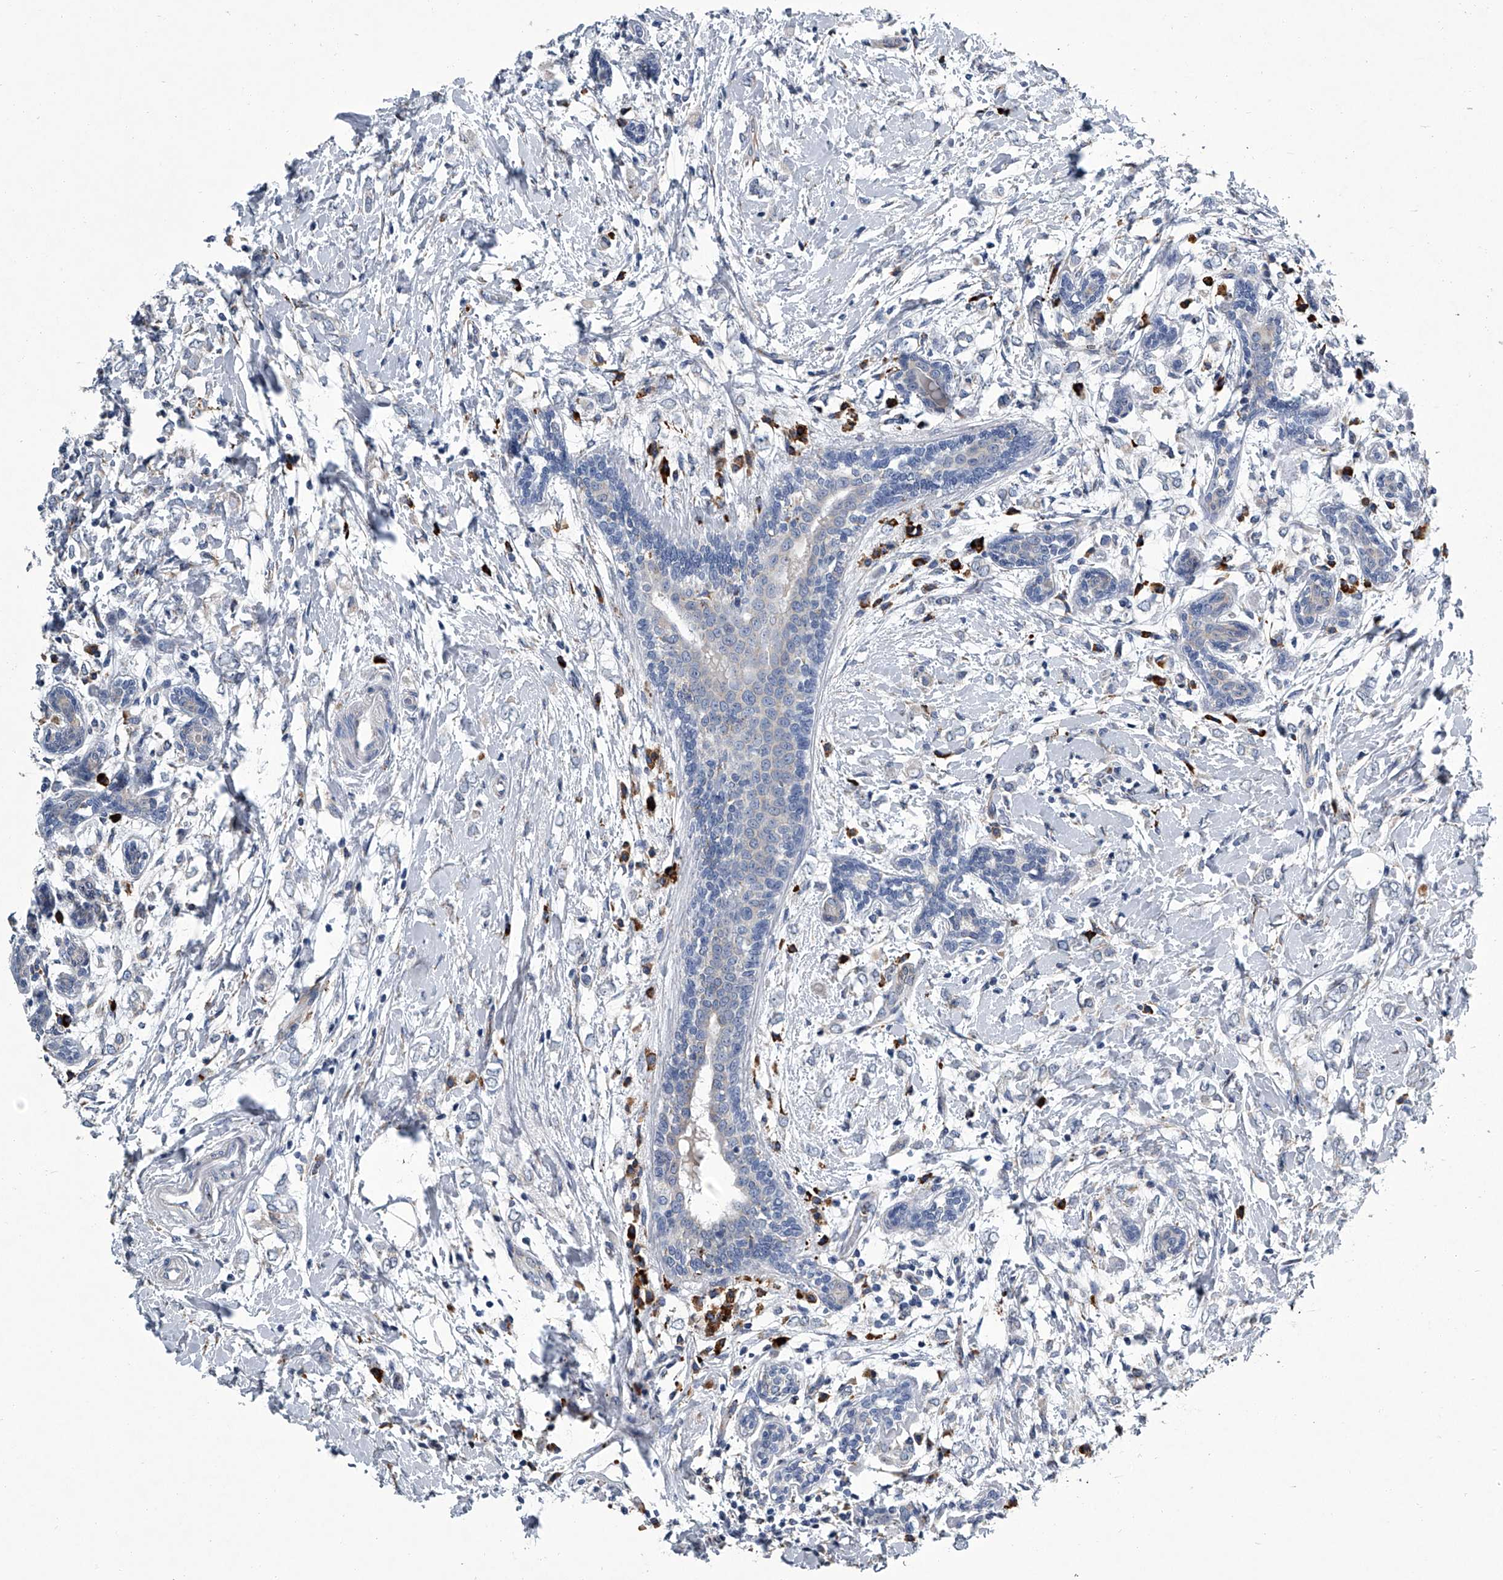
{"staining": {"intensity": "negative", "quantity": "none", "location": "none"}, "tissue": "breast cancer", "cell_type": "Tumor cells", "image_type": "cancer", "snomed": [{"axis": "morphology", "description": "Normal tissue, NOS"}, {"axis": "morphology", "description": "Lobular carcinoma"}, {"axis": "topography", "description": "Breast"}], "caption": "Protein analysis of breast cancer (lobular carcinoma) exhibits no significant positivity in tumor cells. (DAB immunohistochemistry (IHC) with hematoxylin counter stain).", "gene": "TMEM63C", "patient": {"sex": "female", "age": 47}}